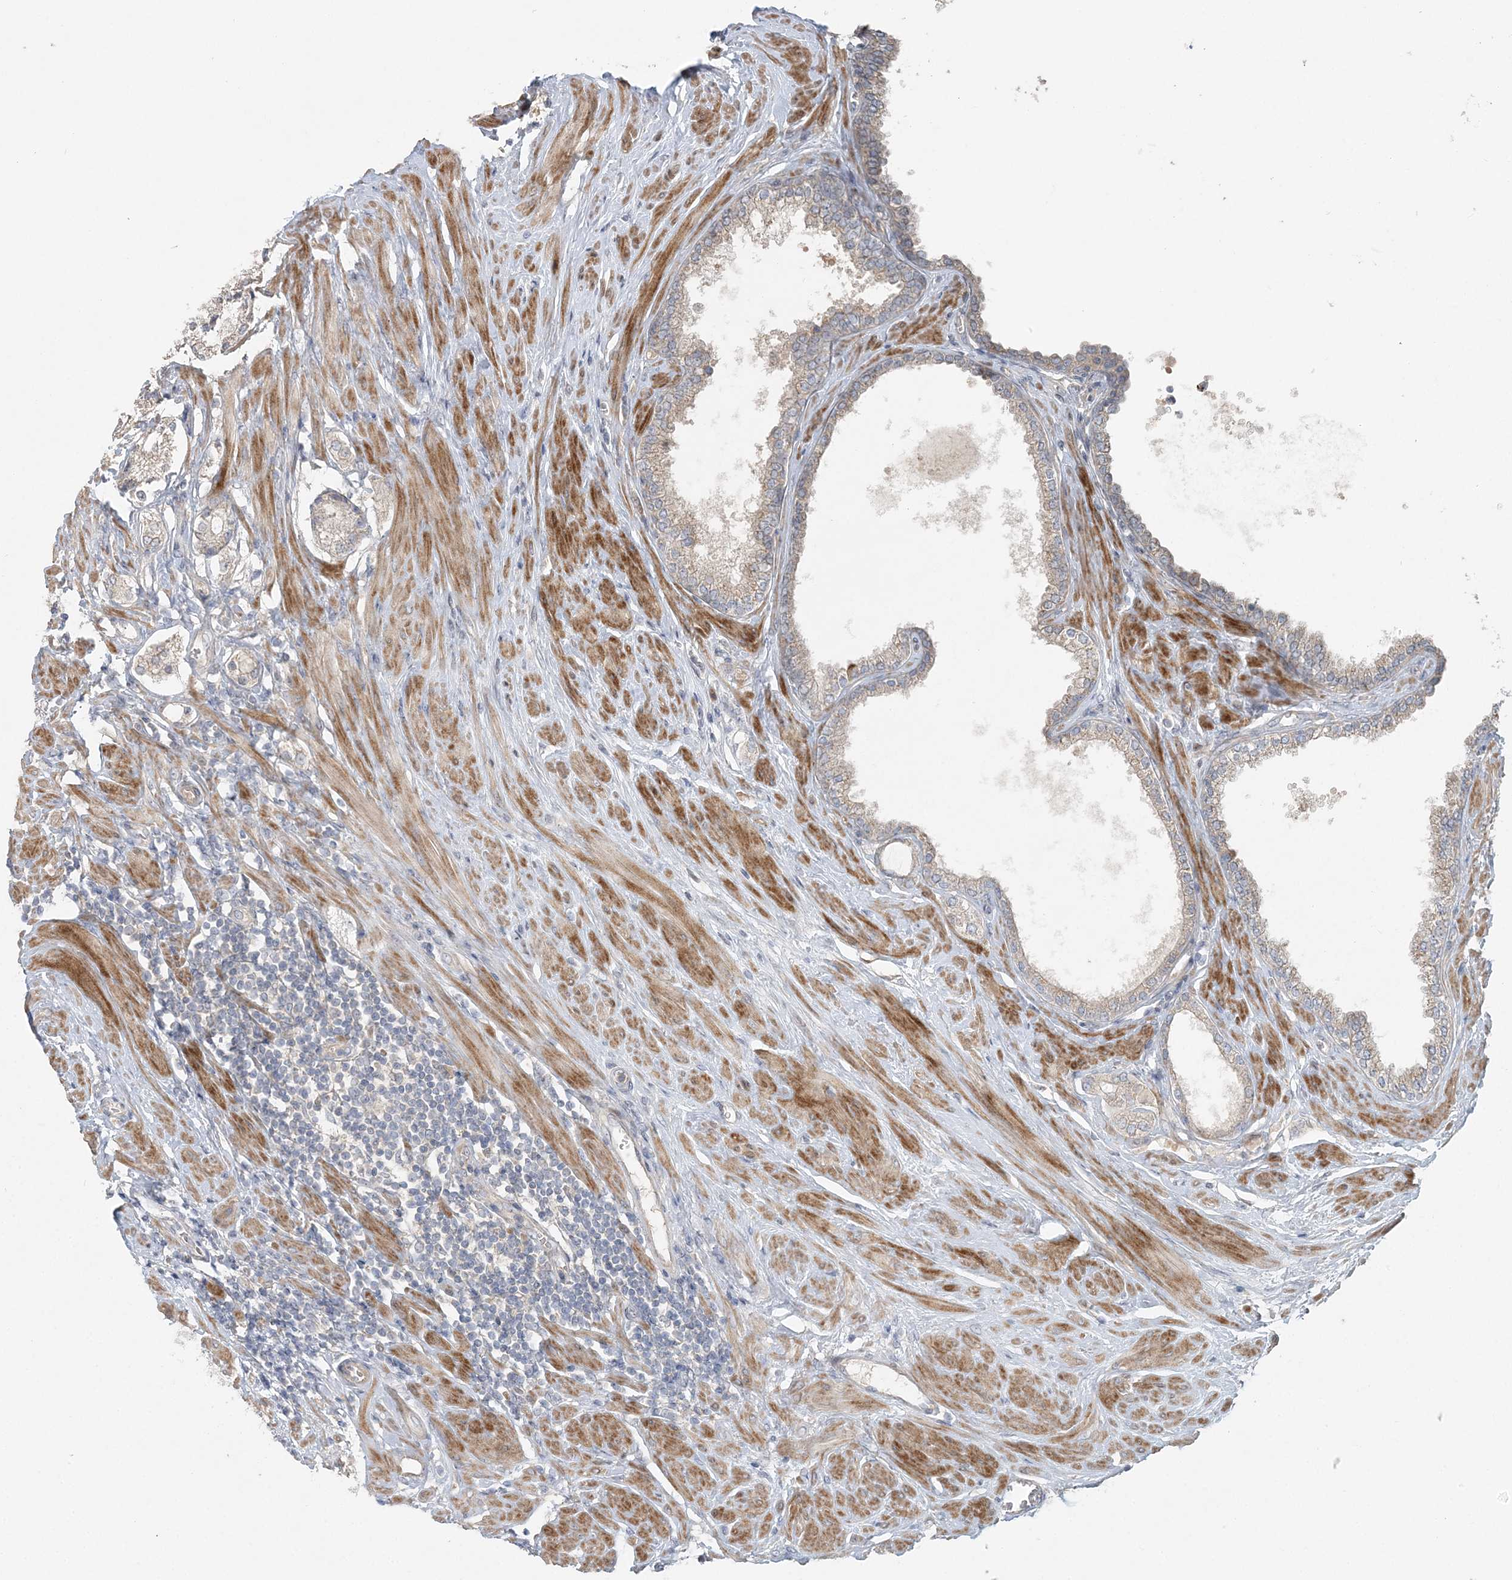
{"staining": {"intensity": "negative", "quantity": "none", "location": "none"}, "tissue": "prostate cancer", "cell_type": "Tumor cells", "image_type": "cancer", "snomed": [{"axis": "morphology", "description": "Adenocarcinoma, Low grade"}, {"axis": "topography", "description": "Prostate"}], "caption": "IHC image of human prostate cancer (low-grade adenocarcinoma) stained for a protein (brown), which demonstrates no expression in tumor cells. (DAB (3,3'-diaminobenzidine) immunohistochemistry (IHC) with hematoxylin counter stain).", "gene": "SLC4A10", "patient": {"sex": "male", "age": 62}}